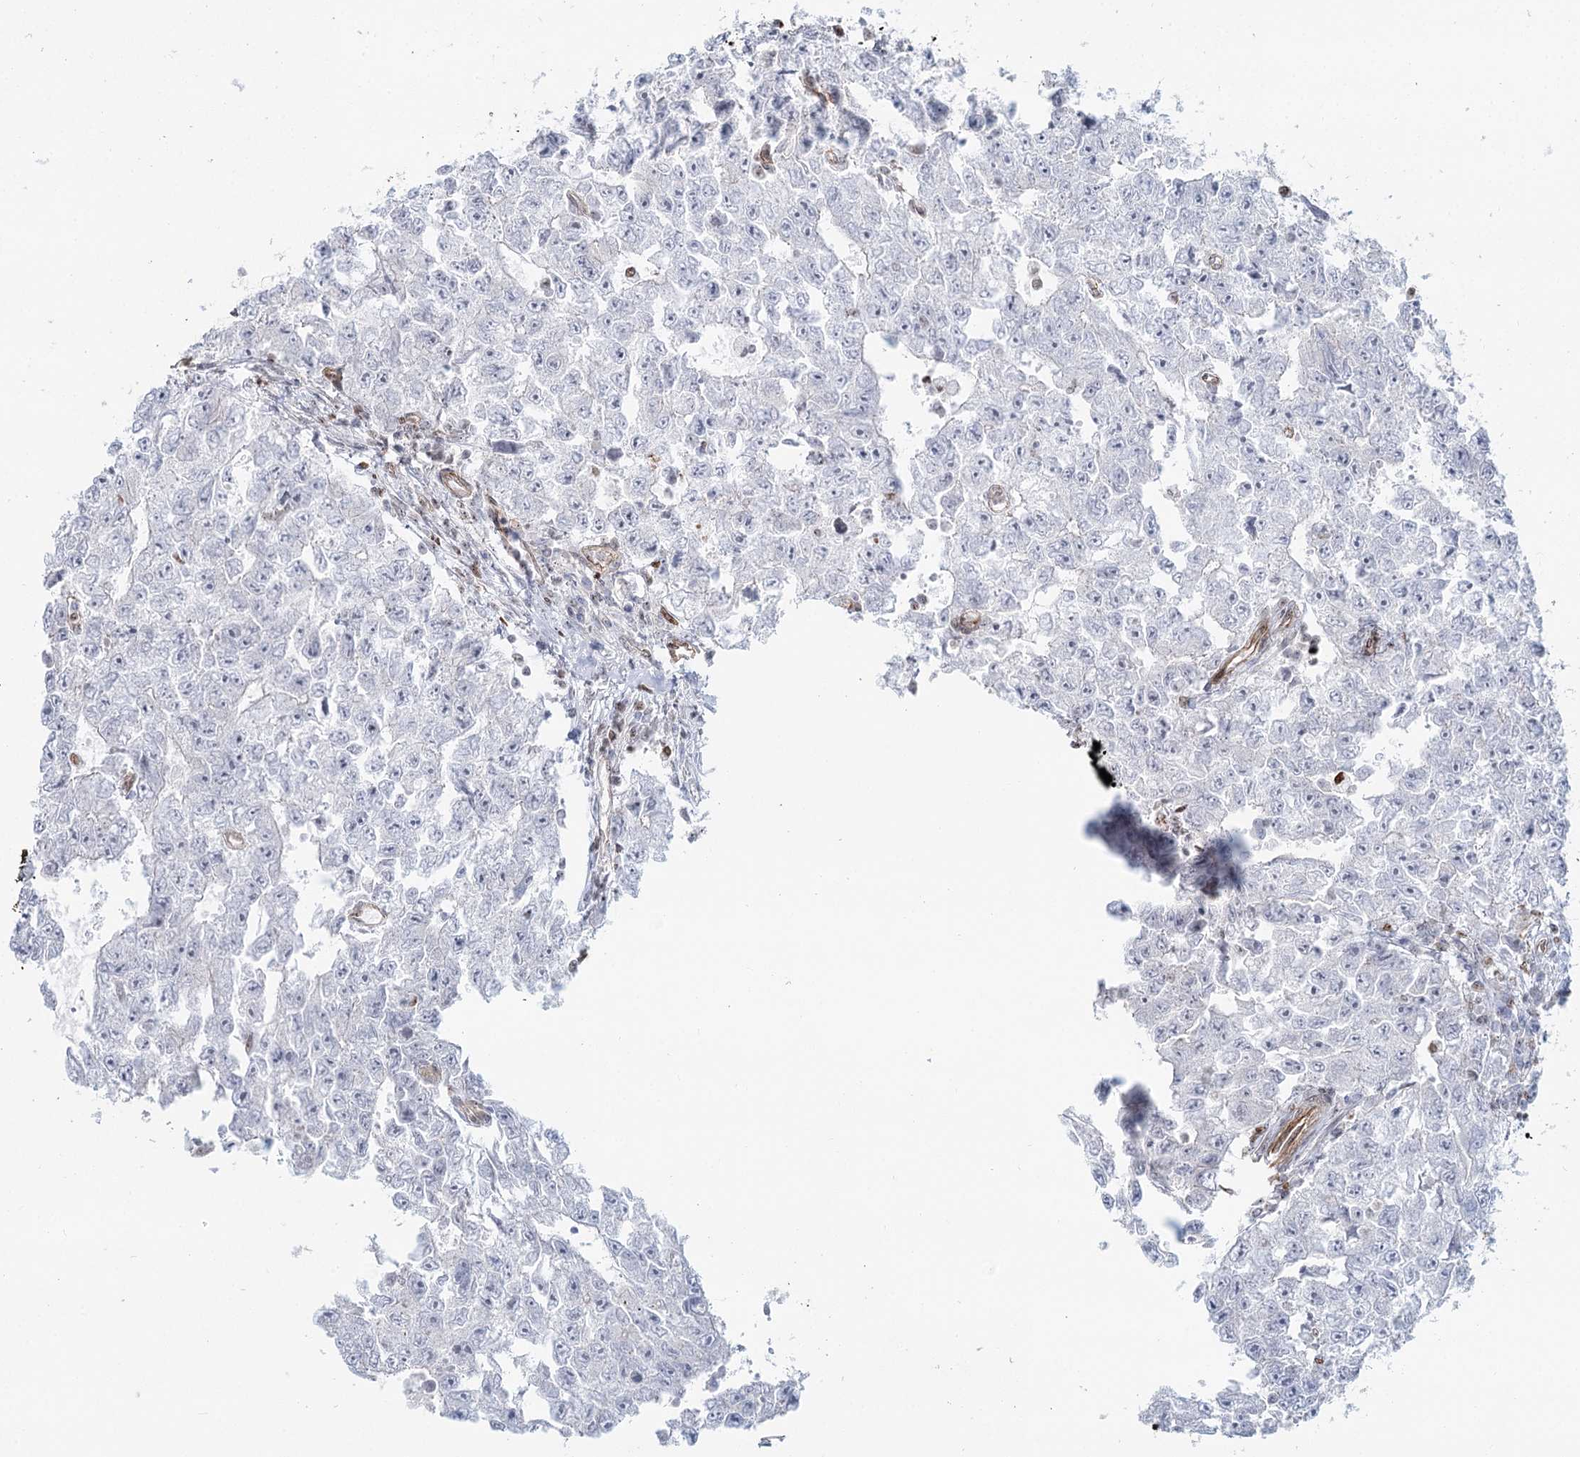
{"staining": {"intensity": "negative", "quantity": "none", "location": "none"}, "tissue": "testis cancer", "cell_type": "Tumor cells", "image_type": "cancer", "snomed": [{"axis": "morphology", "description": "Carcinoma, Embryonal, NOS"}, {"axis": "topography", "description": "Testis"}], "caption": "Immunohistochemistry (IHC) of human testis embryonal carcinoma displays no expression in tumor cells.", "gene": "ZFYVE28", "patient": {"sex": "male", "age": 17}}